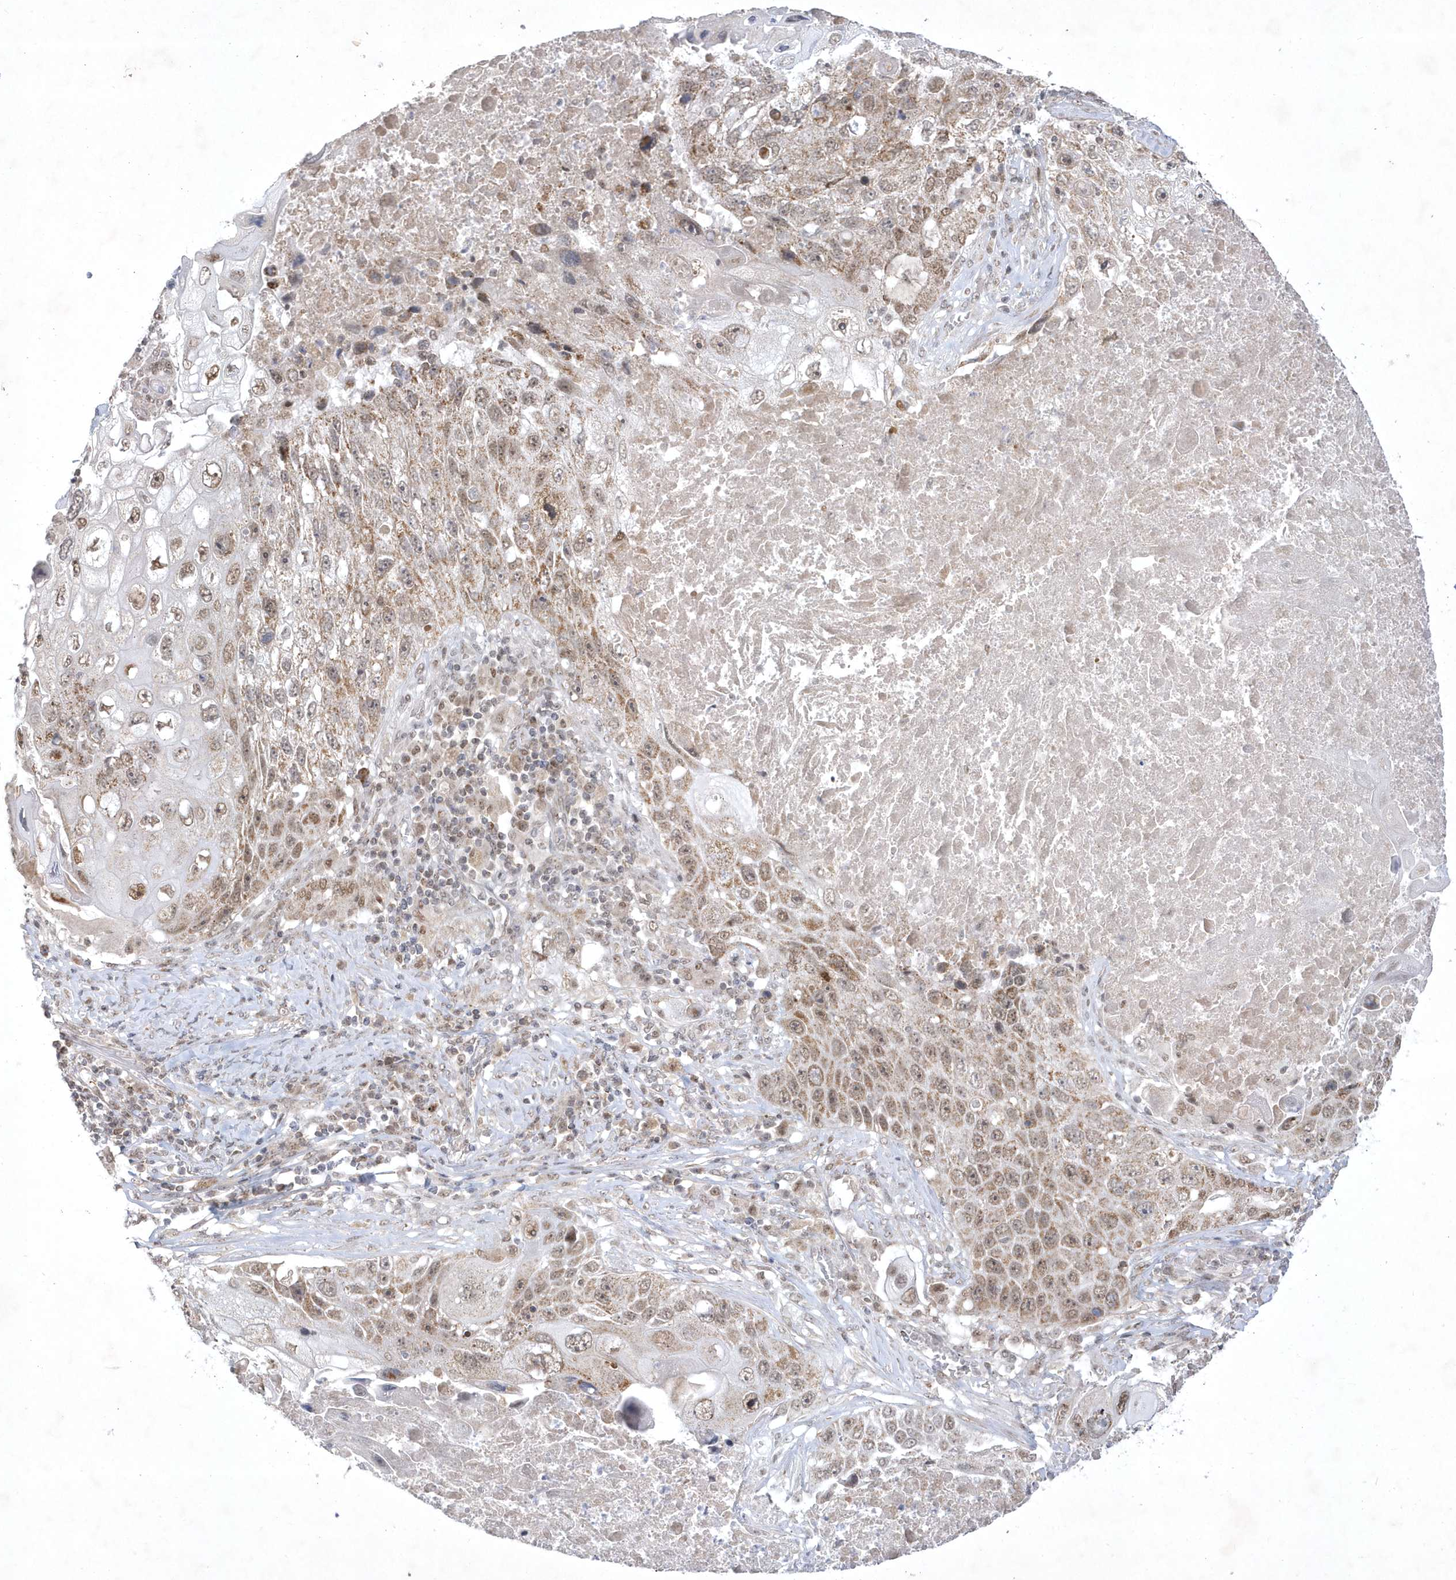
{"staining": {"intensity": "moderate", "quantity": "25%-75%", "location": "cytoplasmic/membranous,nuclear"}, "tissue": "lung cancer", "cell_type": "Tumor cells", "image_type": "cancer", "snomed": [{"axis": "morphology", "description": "Squamous cell carcinoma, NOS"}, {"axis": "topography", "description": "Lung"}], "caption": "This photomicrograph shows lung cancer (squamous cell carcinoma) stained with IHC to label a protein in brown. The cytoplasmic/membranous and nuclear of tumor cells show moderate positivity for the protein. Nuclei are counter-stained blue.", "gene": "CPSF3", "patient": {"sex": "male", "age": 61}}